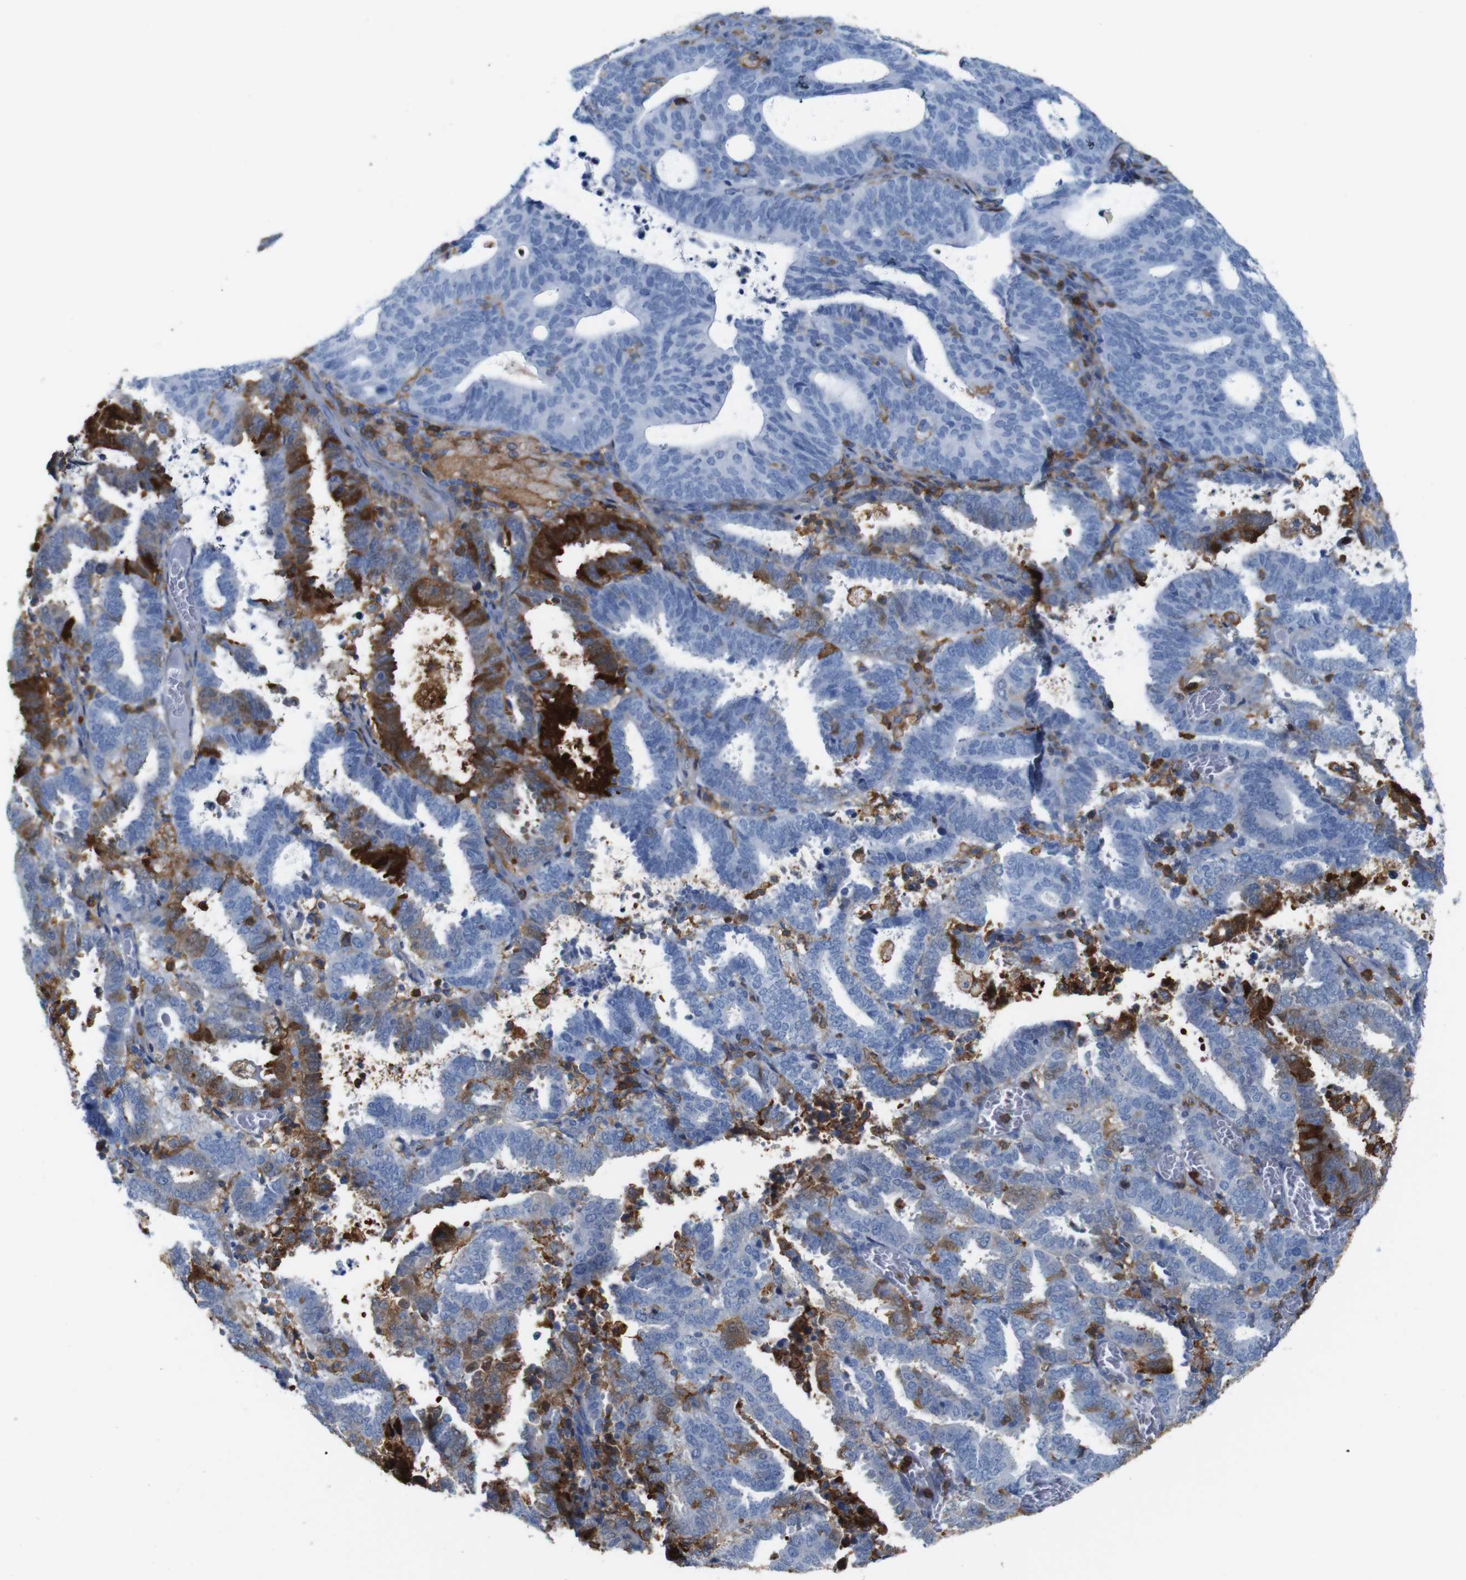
{"staining": {"intensity": "strong", "quantity": "<25%", "location": "cytoplasmic/membranous"}, "tissue": "endometrial cancer", "cell_type": "Tumor cells", "image_type": "cancer", "snomed": [{"axis": "morphology", "description": "Adenocarcinoma, NOS"}, {"axis": "topography", "description": "Uterus"}], "caption": "Approximately <25% of tumor cells in endometrial adenocarcinoma demonstrate strong cytoplasmic/membranous protein staining as visualized by brown immunohistochemical staining.", "gene": "ANXA1", "patient": {"sex": "female", "age": 83}}